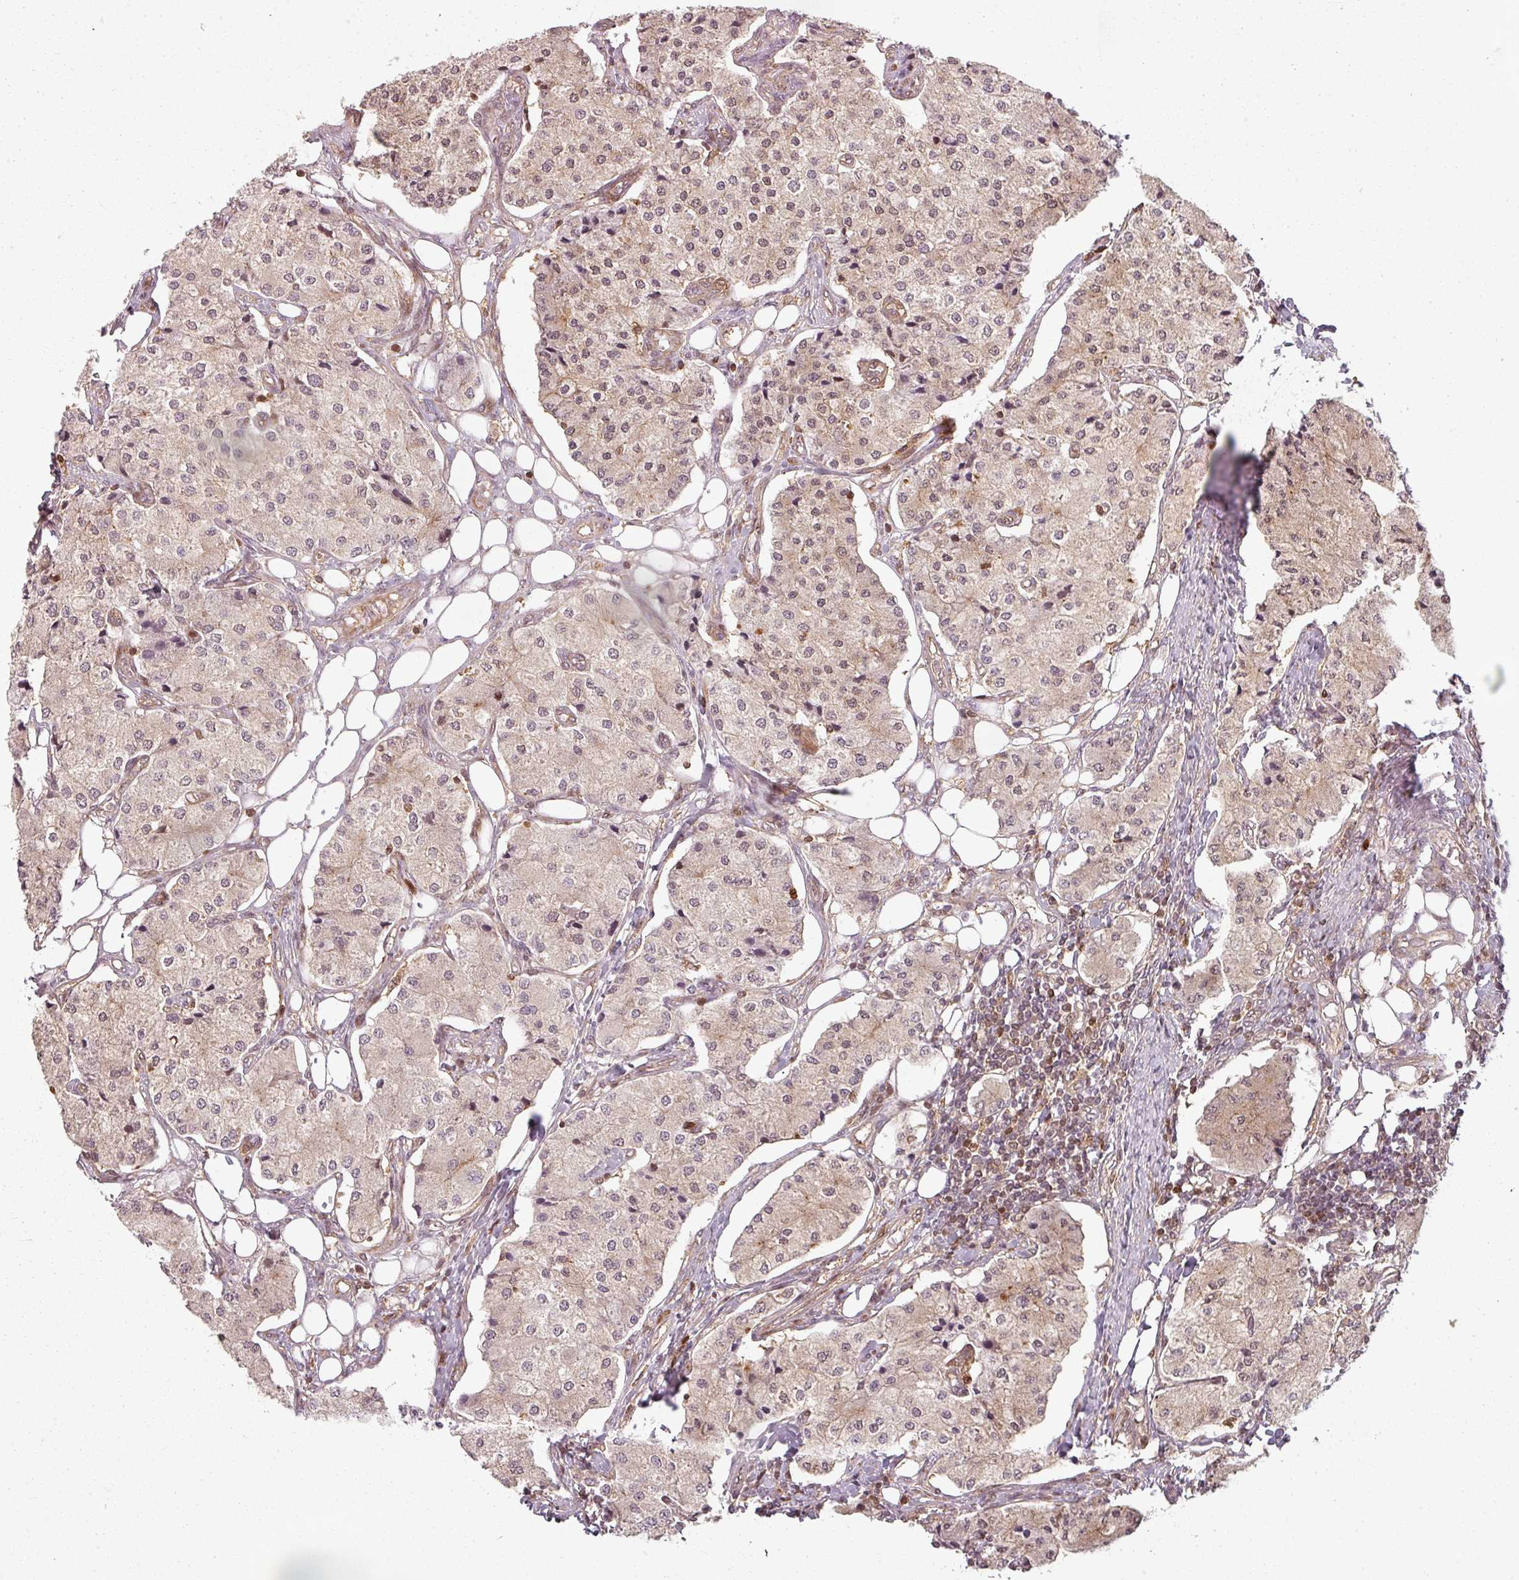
{"staining": {"intensity": "weak", "quantity": "<25%", "location": "nuclear"}, "tissue": "carcinoid", "cell_type": "Tumor cells", "image_type": "cancer", "snomed": [{"axis": "morphology", "description": "Carcinoid, malignant, NOS"}, {"axis": "topography", "description": "Colon"}], "caption": "The histopathology image reveals no staining of tumor cells in carcinoid.", "gene": "CLIC1", "patient": {"sex": "female", "age": 52}}